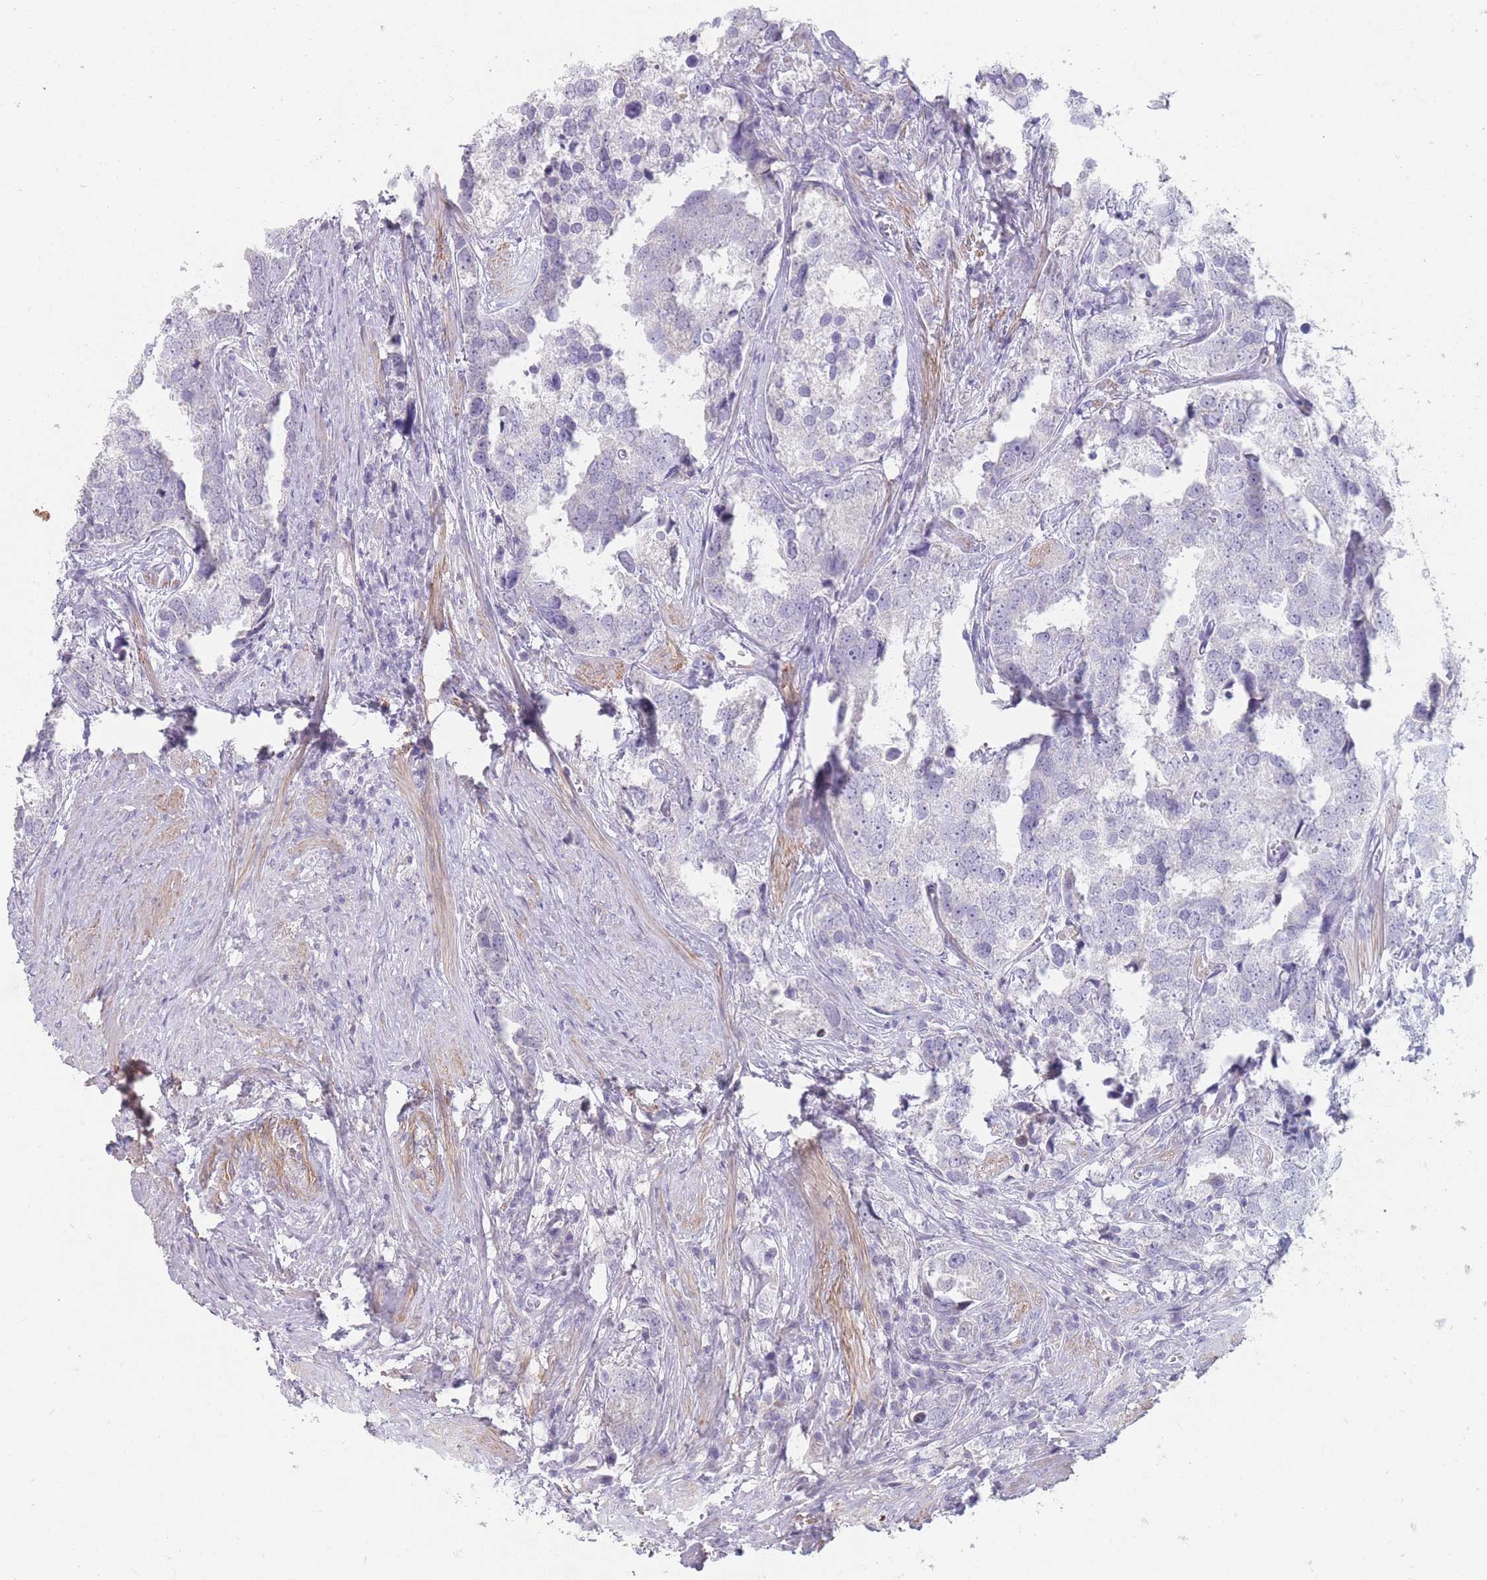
{"staining": {"intensity": "negative", "quantity": "none", "location": "none"}, "tissue": "prostate cancer", "cell_type": "Tumor cells", "image_type": "cancer", "snomed": [{"axis": "morphology", "description": "Adenocarcinoma, High grade"}, {"axis": "topography", "description": "Prostate"}], "caption": "Prostate adenocarcinoma (high-grade) was stained to show a protein in brown. There is no significant positivity in tumor cells.", "gene": "RHBG", "patient": {"sex": "male", "age": 71}}